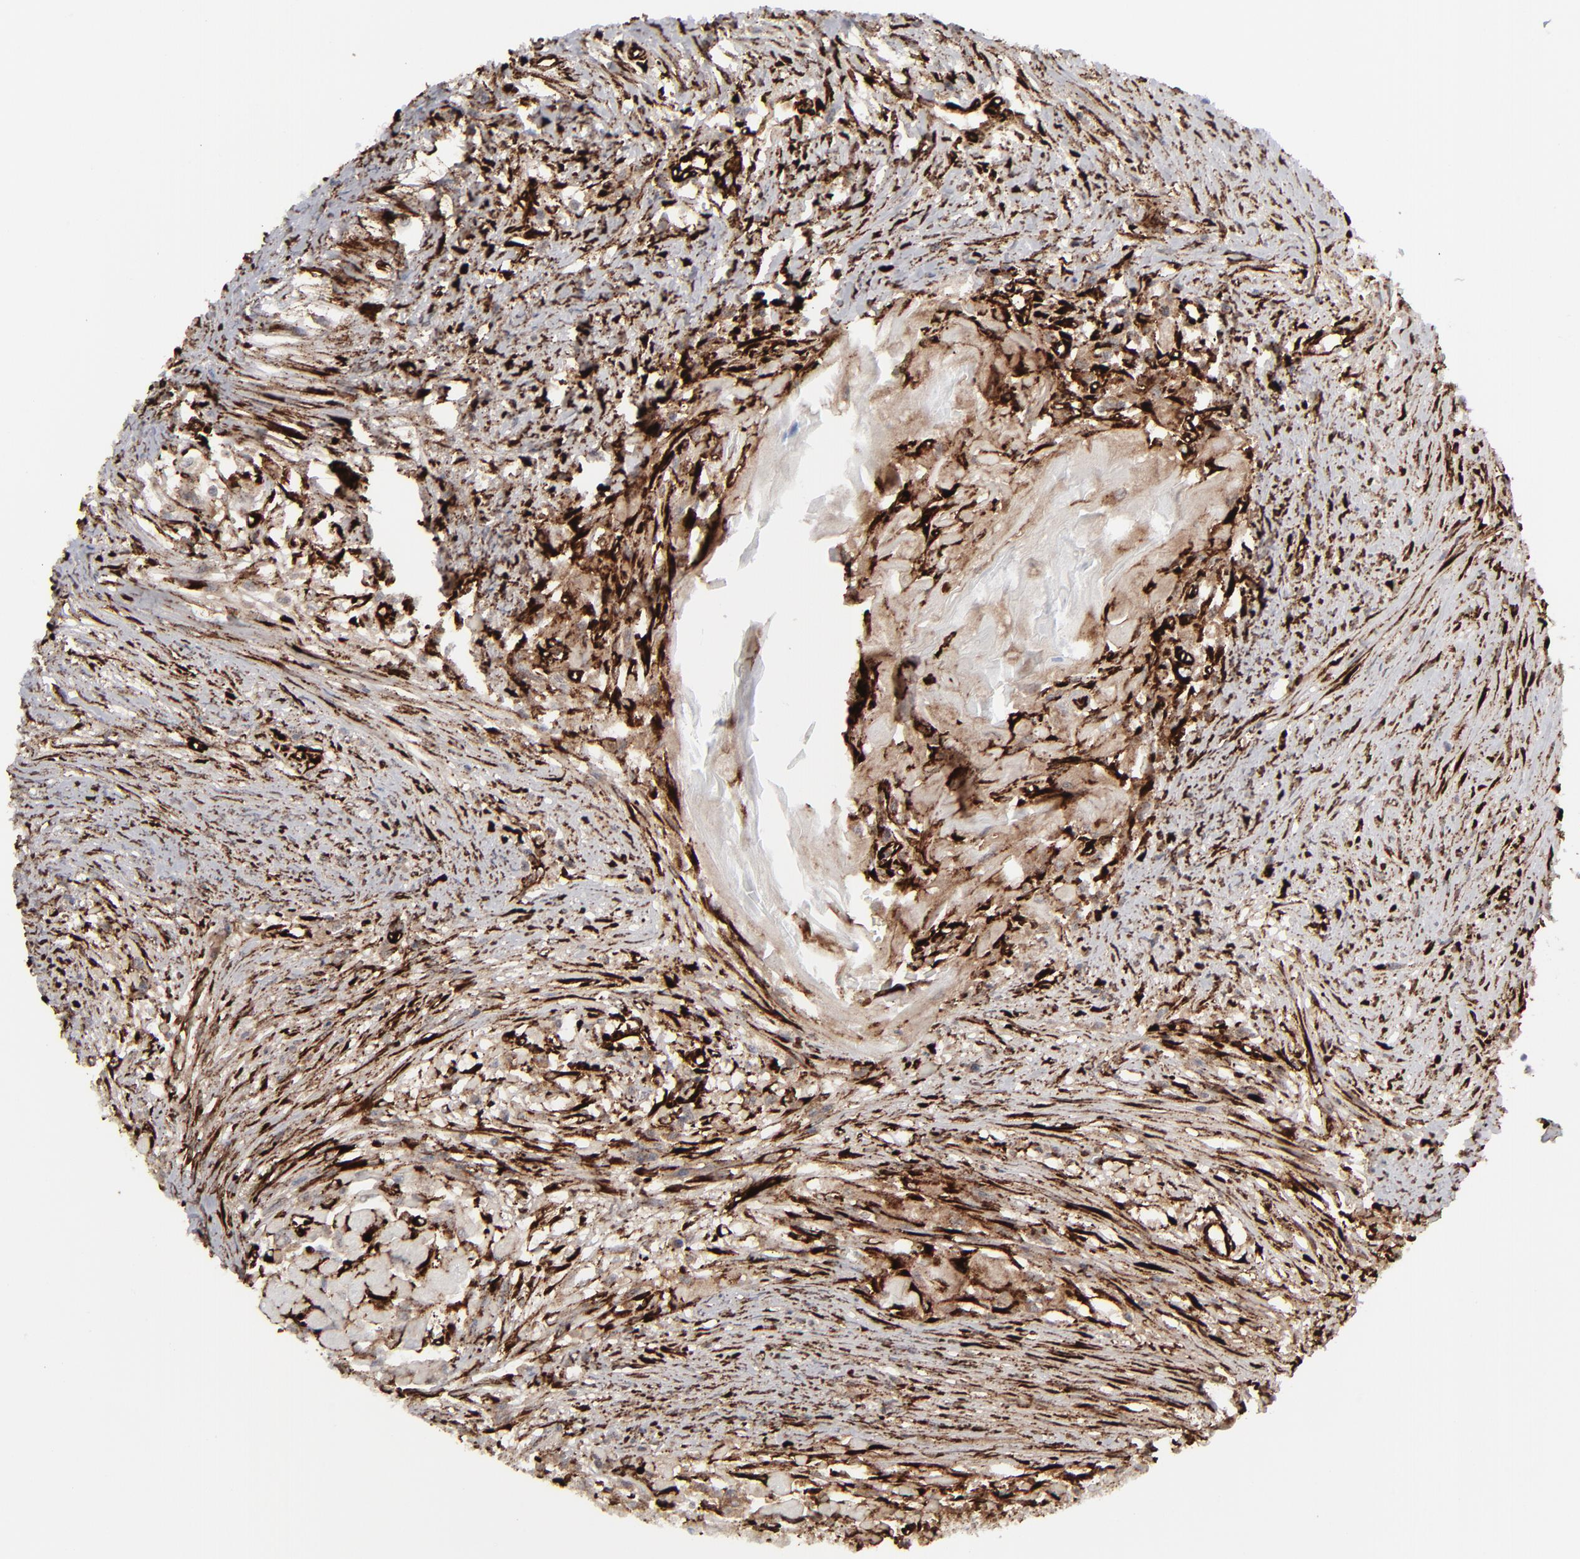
{"staining": {"intensity": "weak", "quantity": "25%-75%", "location": "cytoplasmic/membranous"}, "tissue": "head and neck cancer", "cell_type": "Tumor cells", "image_type": "cancer", "snomed": [{"axis": "morphology", "description": "Squamous cell carcinoma, NOS"}, {"axis": "topography", "description": "Head-Neck"}], "caption": "Protein staining demonstrates weak cytoplasmic/membranous staining in approximately 25%-75% of tumor cells in head and neck cancer (squamous cell carcinoma).", "gene": "SPARC", "patient": {"sex": "male", "age": 64}}